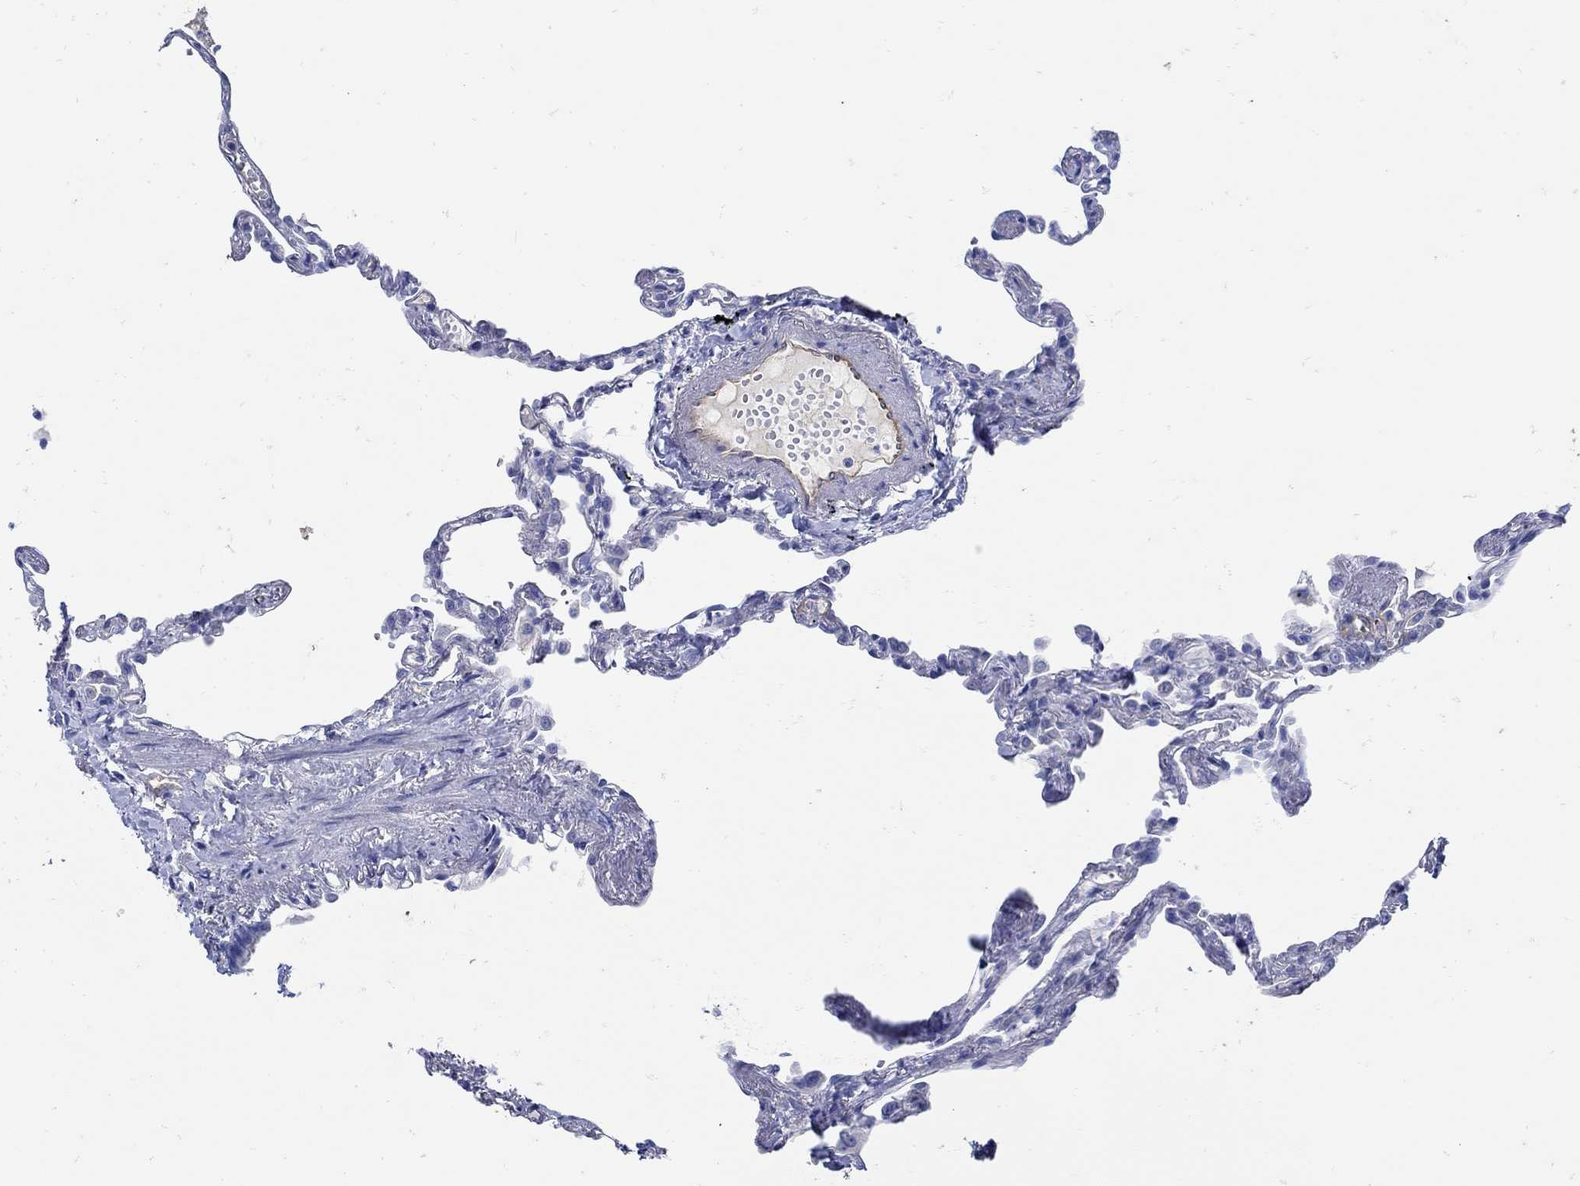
{"staining": {"intensity": "negative", "quantity": "none", "location": "none"}, "tissue": "lung", "cell_type": "Alveolar cells", "image_type": "normal", "snomed": [{"axis": "morphology", "description": "Normal tissue, NOS"}, {"axis": "topography", "description": "Lung"}], "caption": "Protein analysis of normal lung demonstrates no significant positivity in alveolar cells.", "gene": "NOS1", "patient": {"sex": "male", "age": 78}}